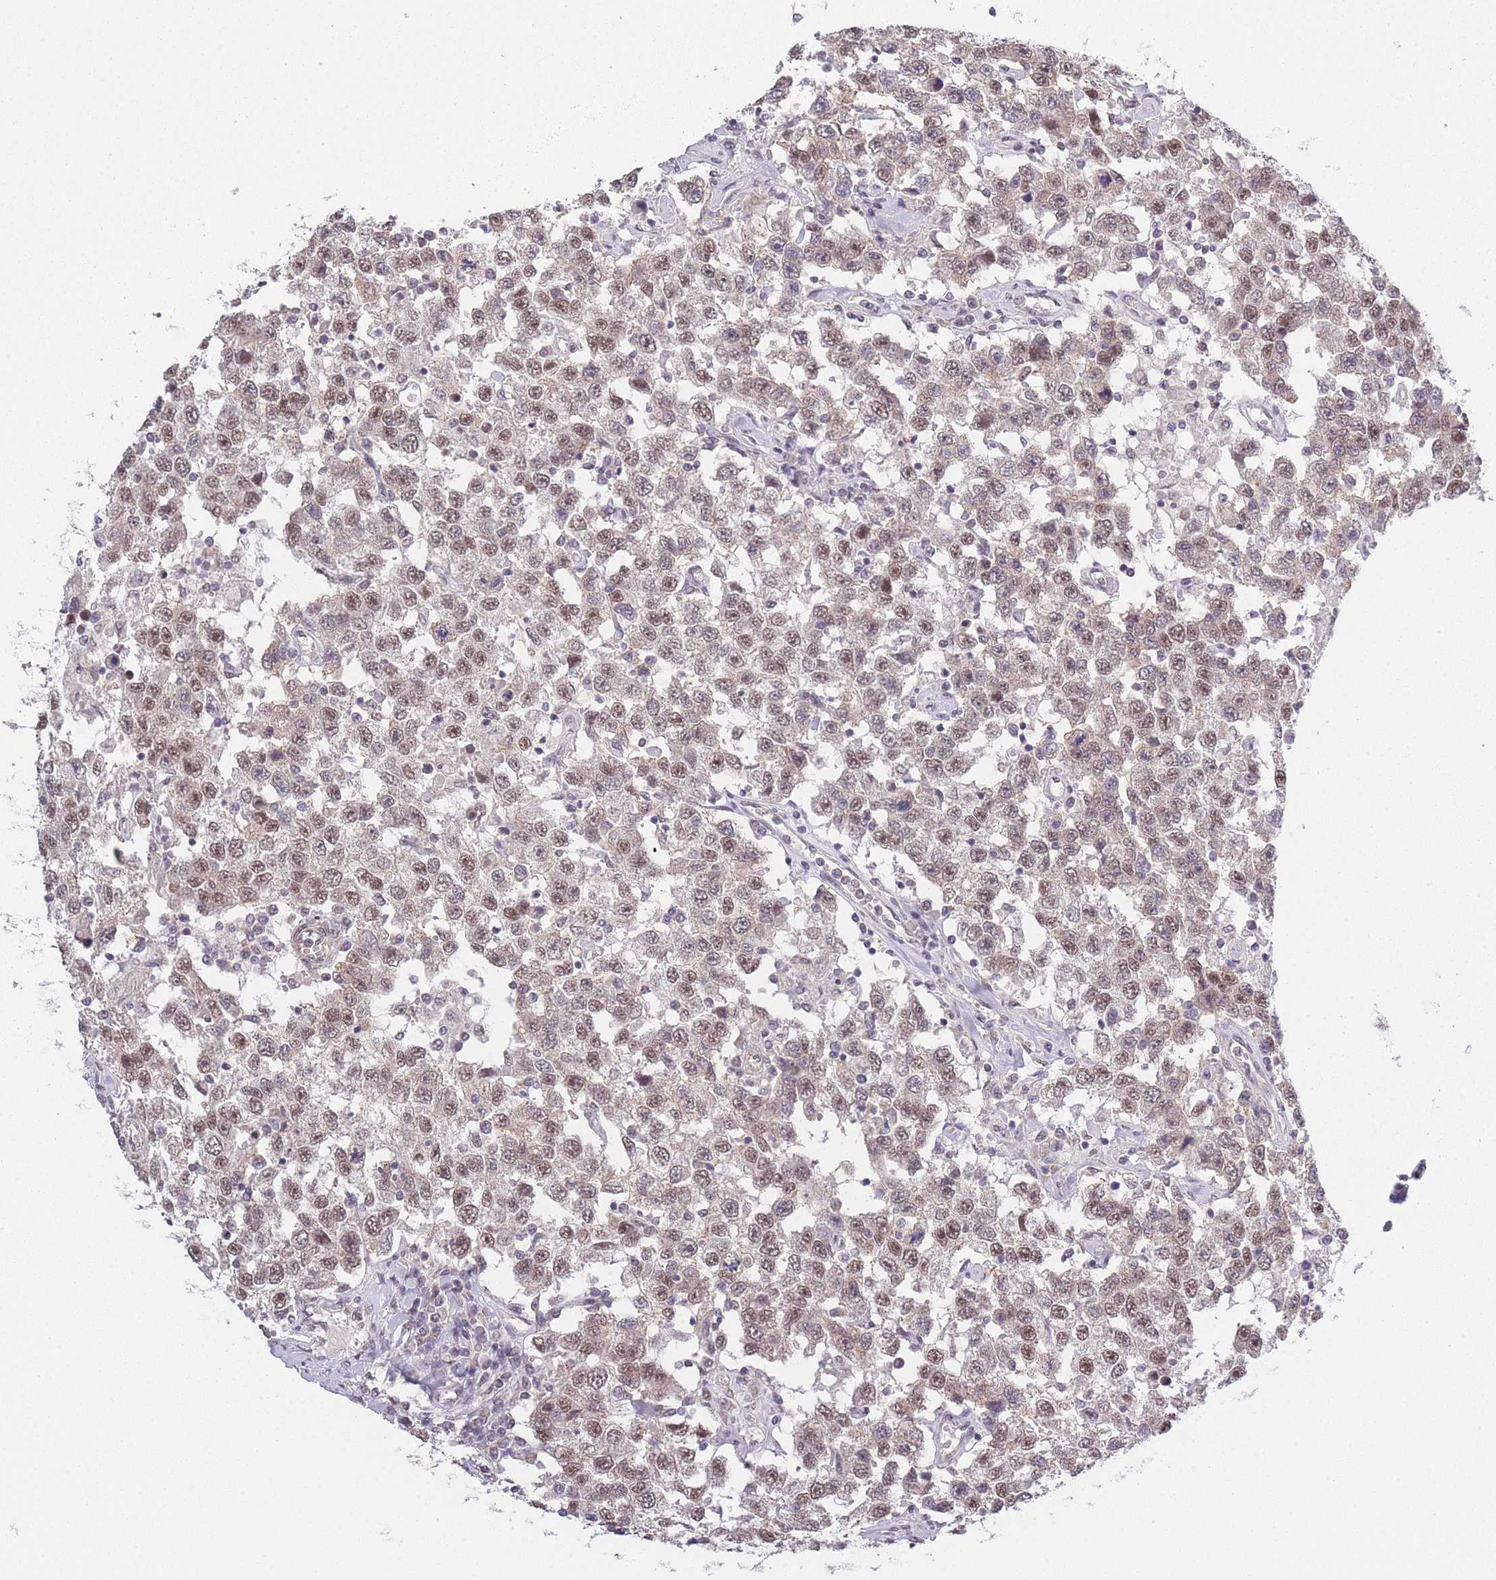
{"staining": {"intensity": "moderate", "quantity": ">75%", "location": "nuclear"}, "tissue": "testis cancer", "cell_type": "Tumor cells", "image_type": "cancer", "snomed": [{"axis": "morphology", "description": "Seminoma, NOS"}, {"axis": "topography", "description": "Testis"}], "caption": "A brown stain highlights moderate nuclear positivity of a protein in human testis seminoma tumor cells.", "gene": "SIN3B", "patient": {"sex": "male", "age": 41}}